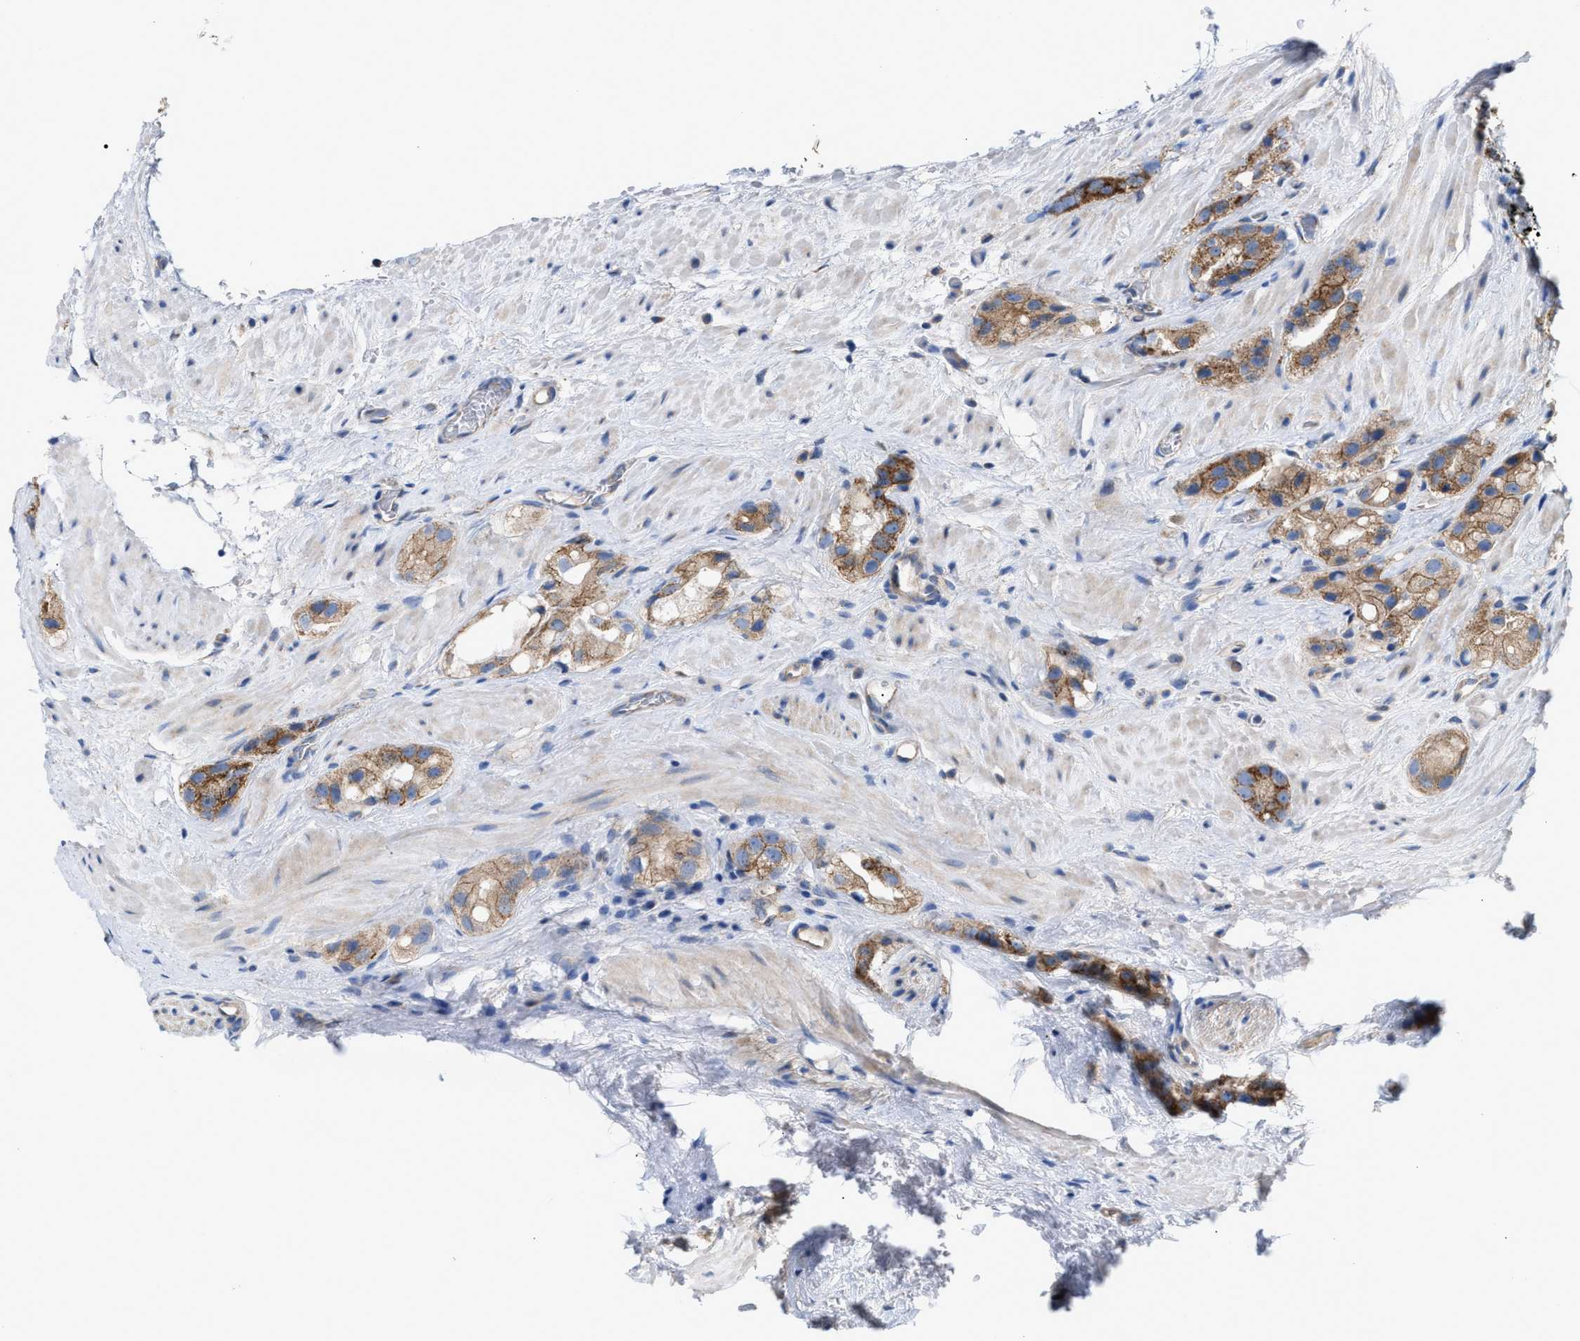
{"staining": {"intensity": "moderate", "quantity": ">75%", "location": "cytoplasmic/membranous"}, "tissue": "prostate cancer", "cell_type": "Tumor cells", "image_type": "cancer", "snomed": [{"axis": "morphology", "description": "Adenocarcinoma, High grade"}, {"axis": "topography", "description": "Prostate"}], "caption": "Brown immunohistochemical staining in prostate cancer (high-grade adenocarcinoma) exhibits moderate cytoplasmic/membranous staining in about >75% of tumor cells.", "gene": "OXSM", "patient": {"sex": "male", "age": 63}}